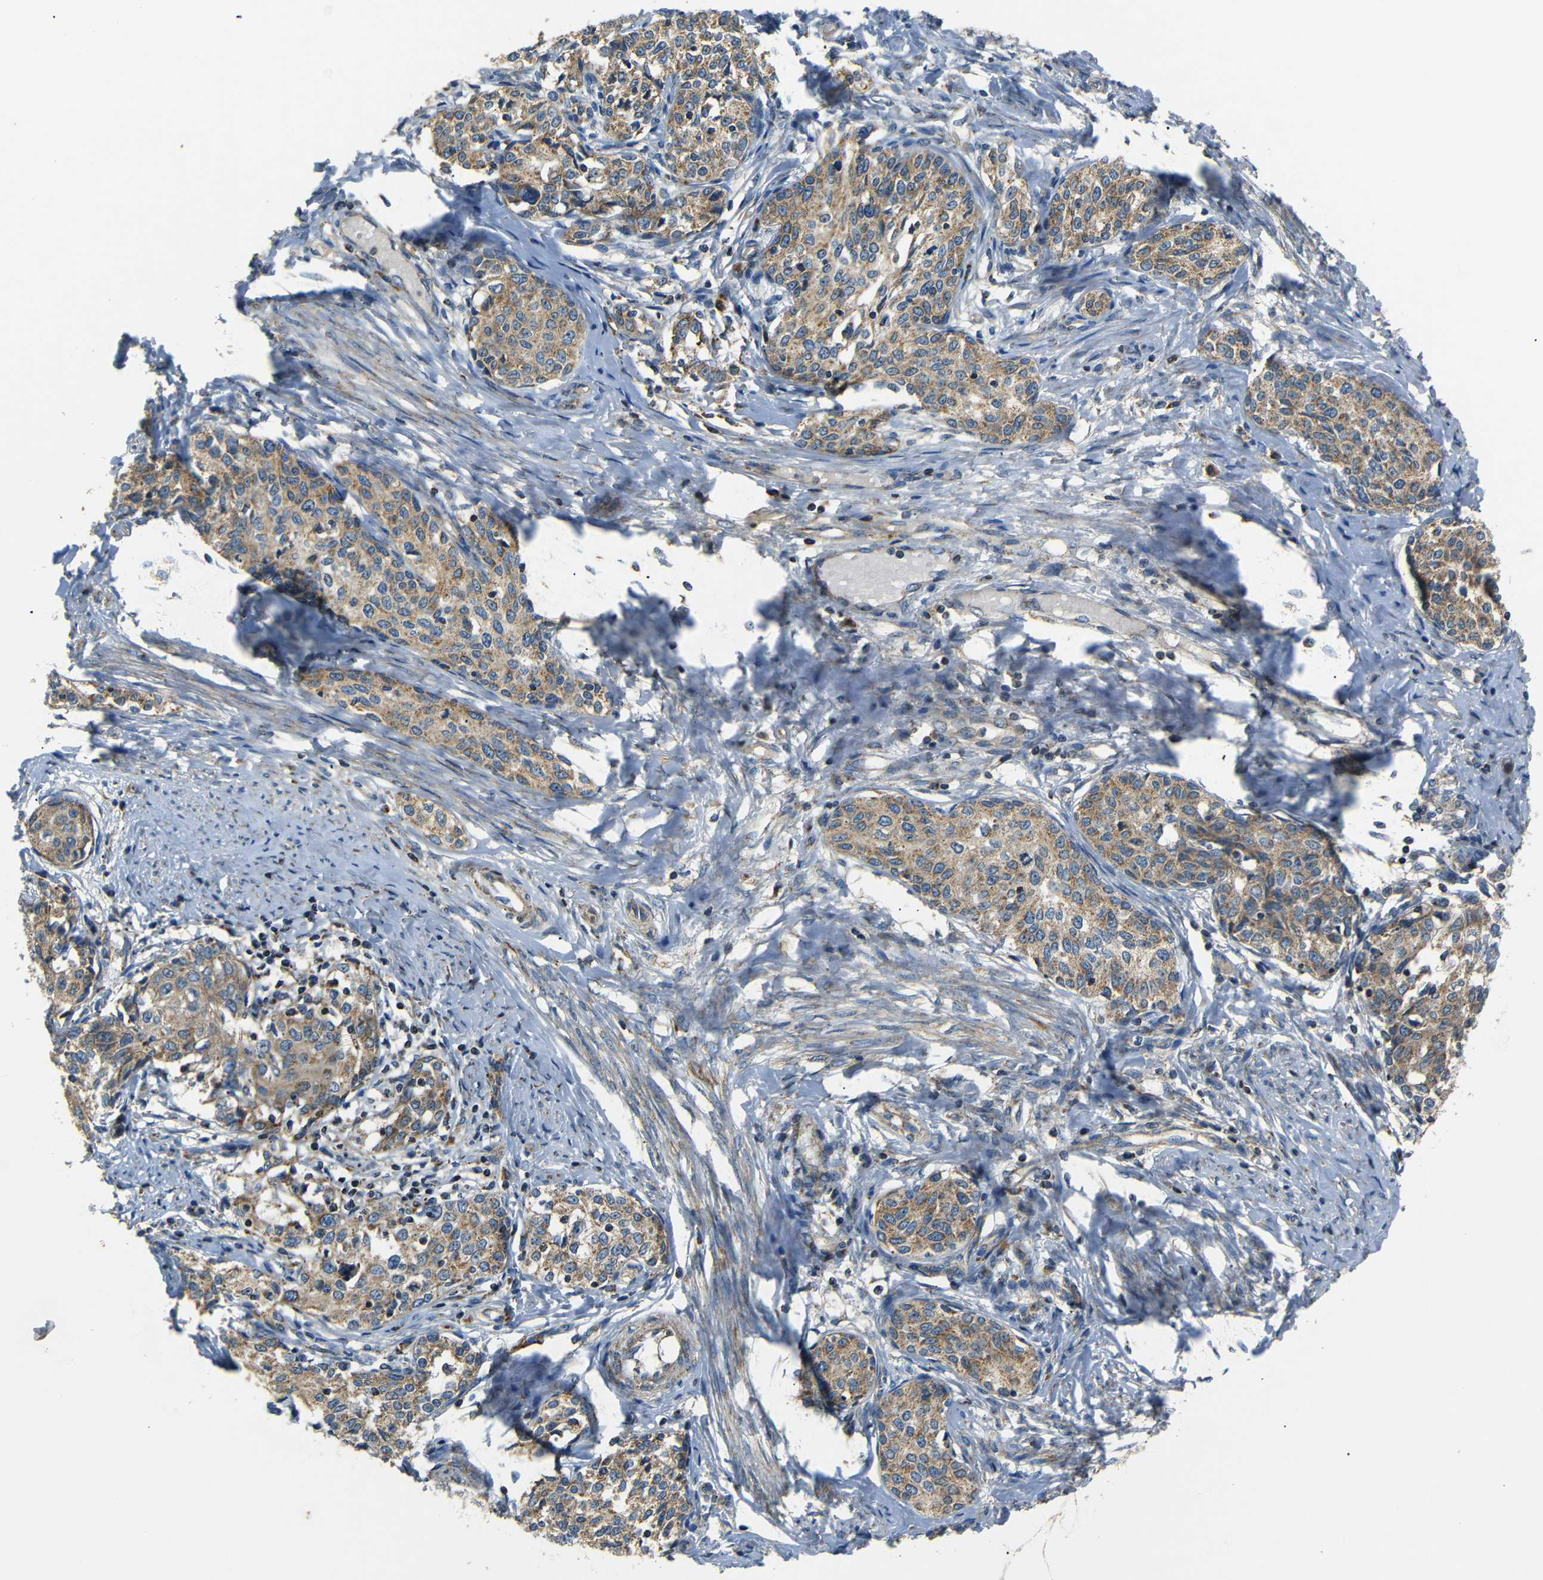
{"staining": {"intensity": "moderate", "quantity": ">75%", "location": "cytoplasmic/membranous"}, "tissue": "cervical cancer", "cell_type": "Tumor cells", "image_type": "cancer", "snomed": [{"axis": "morphology", "description": "Squamous cell carcinoma, NOS"}, {"axis": "morphology", "description": "Adenocarcinoma, NOS"}, {"axis": "topography", "description": "Cervix"}], "caption": "This histopathology image displays IHC staining of human squamous cell carcinoma (cervical), with medium moderate cytoplasmic/membranous expression in about >75% of tumor cells.", "gene": "NETO2", "patient": {"sex": "female", "age": 52}}